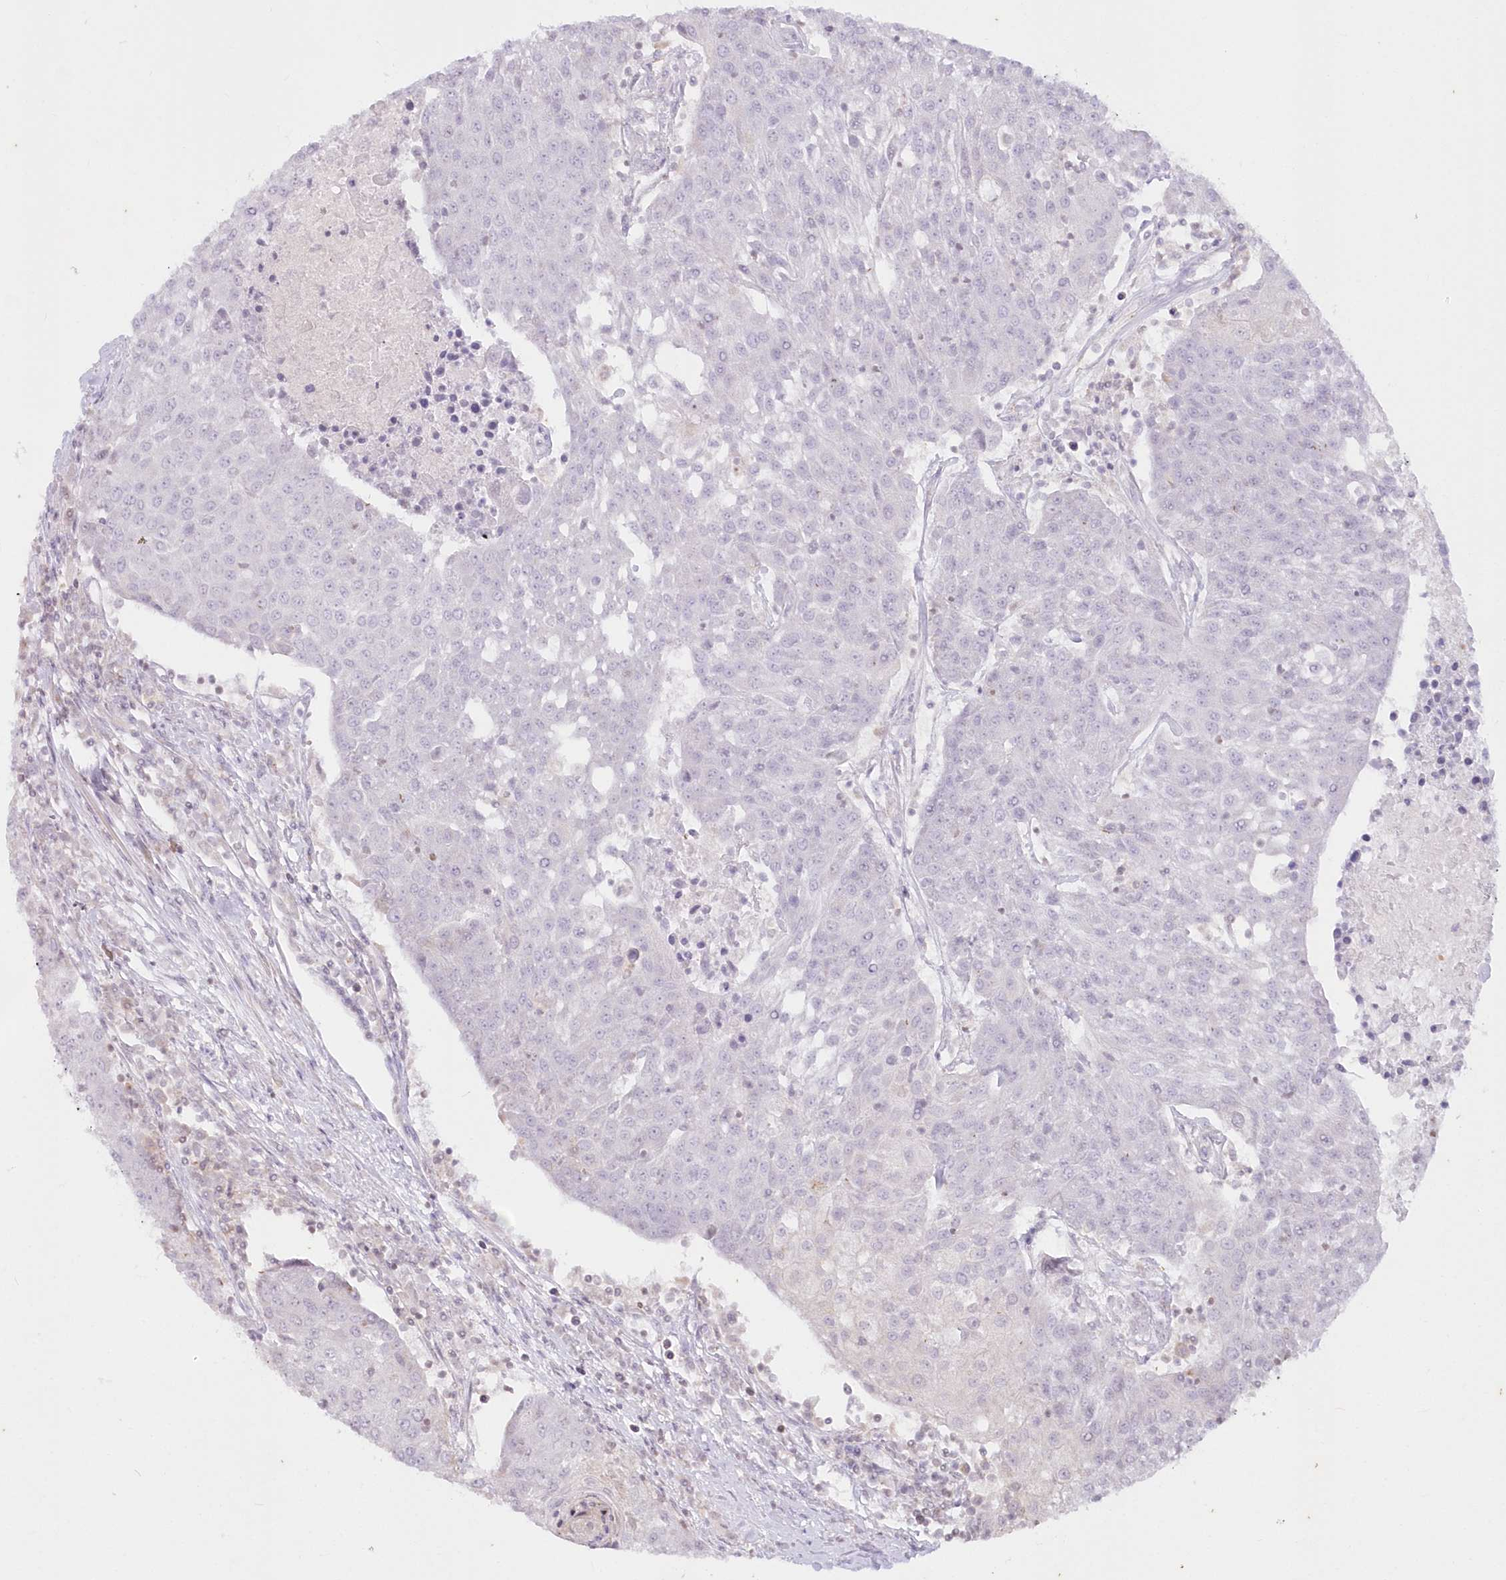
{"staining": {"intensity": "negative", "quantity": "none", "location": "none"}, "tissue": "urothelial cancer", "cell_type": "Tumor cells", "image_type": "cancer", "snomed": [{"axis": "morphology", "description": "Urothelial carcinoma, High grade"}, {"axis": "topography", "description": "Urinary bladder"}], "caption": "A micrograph of urothelial cancer stained for a protein shows no brown staining in tumor cells.", "gene": "MTMR3", "patient": {"sex": "female", "age": 85}}